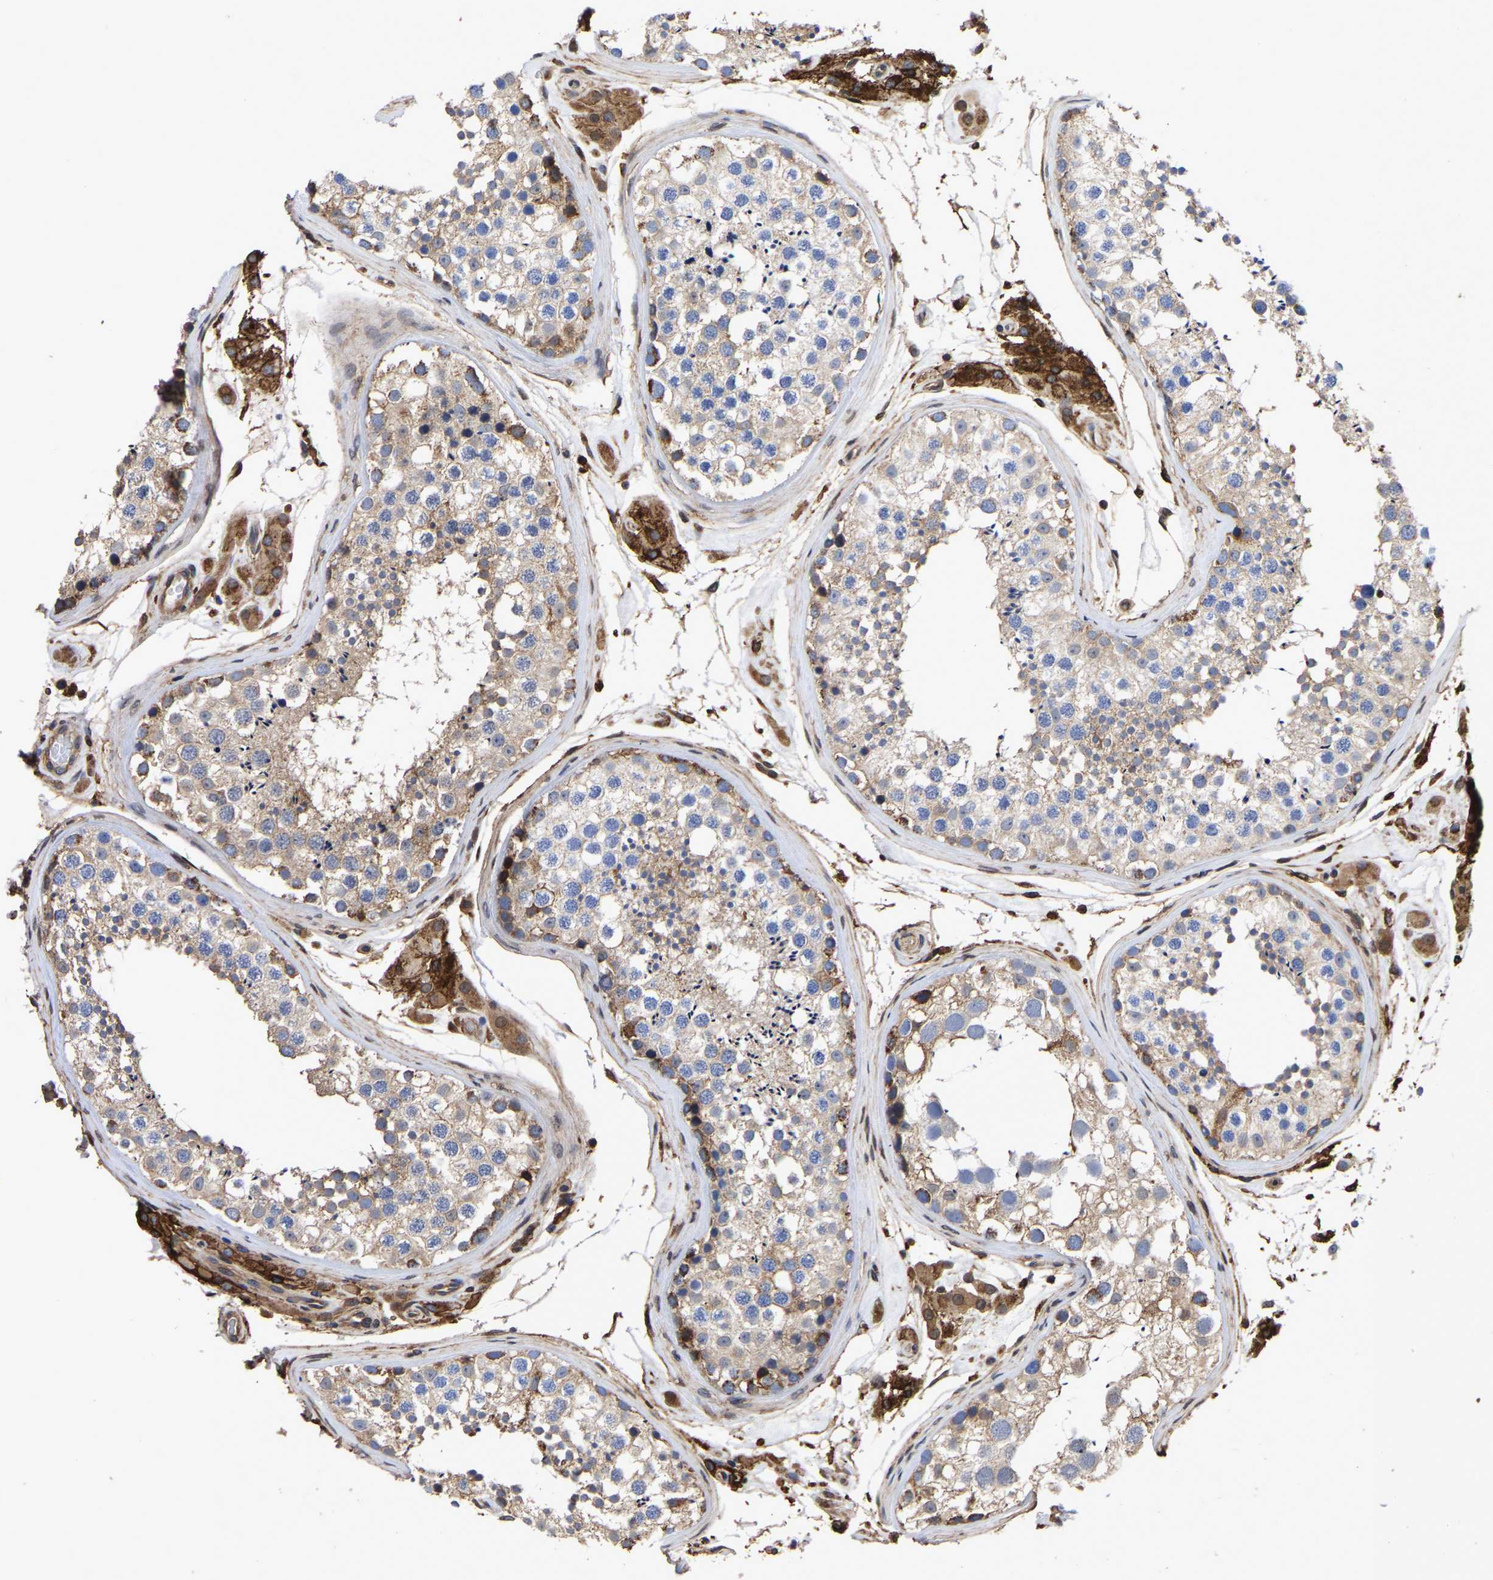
{"staining": {"intensity": "moderate", "quantity": ">75%", "location": "cytoplasmic/membranous"}, "tissue": "testis", "cell_type": "Cells in seminiferous ducts", "image_type": "normal", "snomed": [{"axis": "morphology", "description": "Normal tissue, NOS"}, {"axis": "topography", "description": "Testis"}], "caption": "Cells in seminiferous ducts exhibit moderate cytoplasmic/membranous staining in about >75% of cells in benign testis.", "gene": "LIF", "patient": {"sex": "male", "age": 46}}